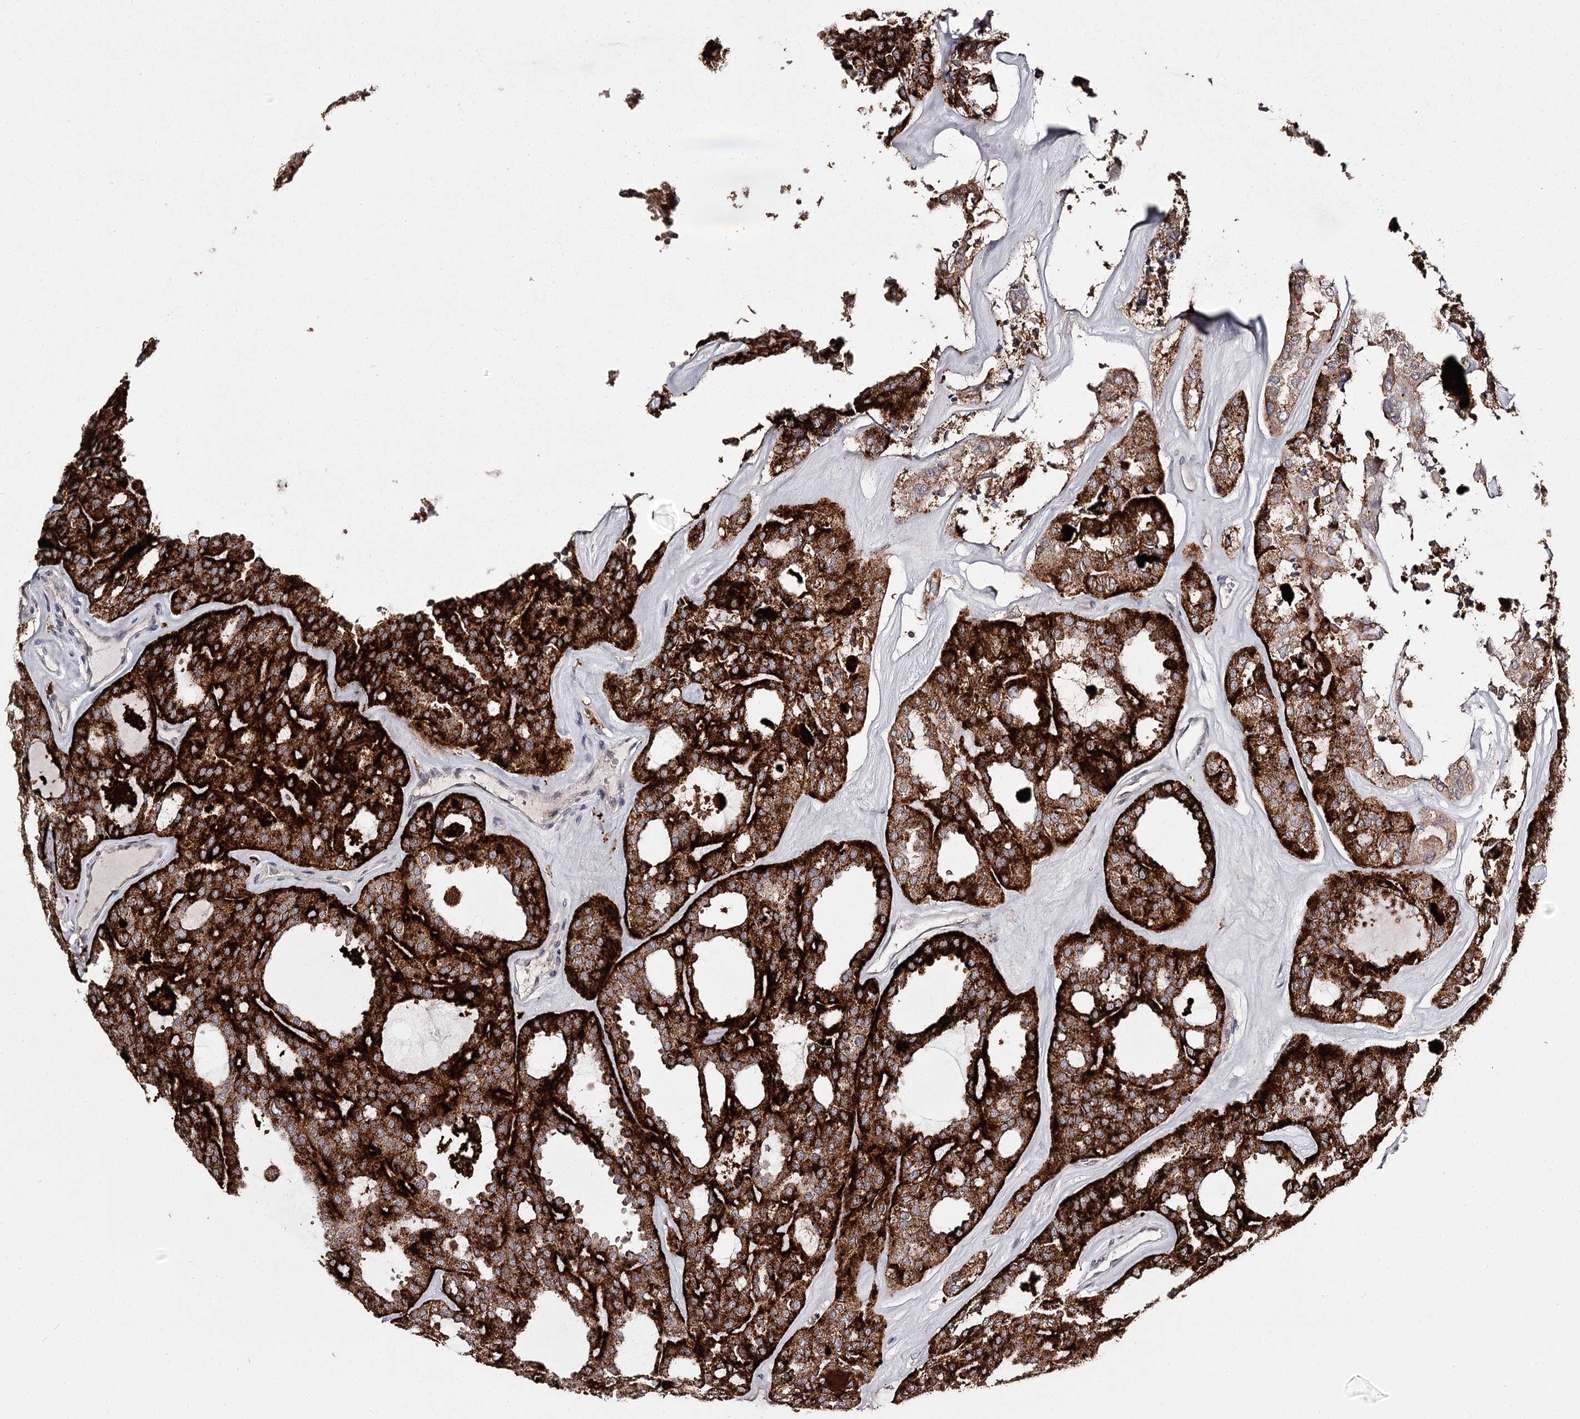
{"staining": {"intensity": "strong", "quantity": ">75%", "location": "cytoplasmic/membranous"}, "tissue": "thyroid cancer", "cell_type": "Tumor cells", "image_type": "cancer", "snomed": [{"axis": "morphology", "description": "Follicular adenoma carcinoma, NOS"}, {"axis": "topography", "description": "Thyroid gland"}], "caption": "Immunohistochemical staining of human thyroid cancer (follicular adenoma carcinoma) displays strong cytoplasmic/membranous protein staining in approximately >75% of tumor cells.", "gene": "SLC32A1", "patient": {"sex": "male", "age": 75}}